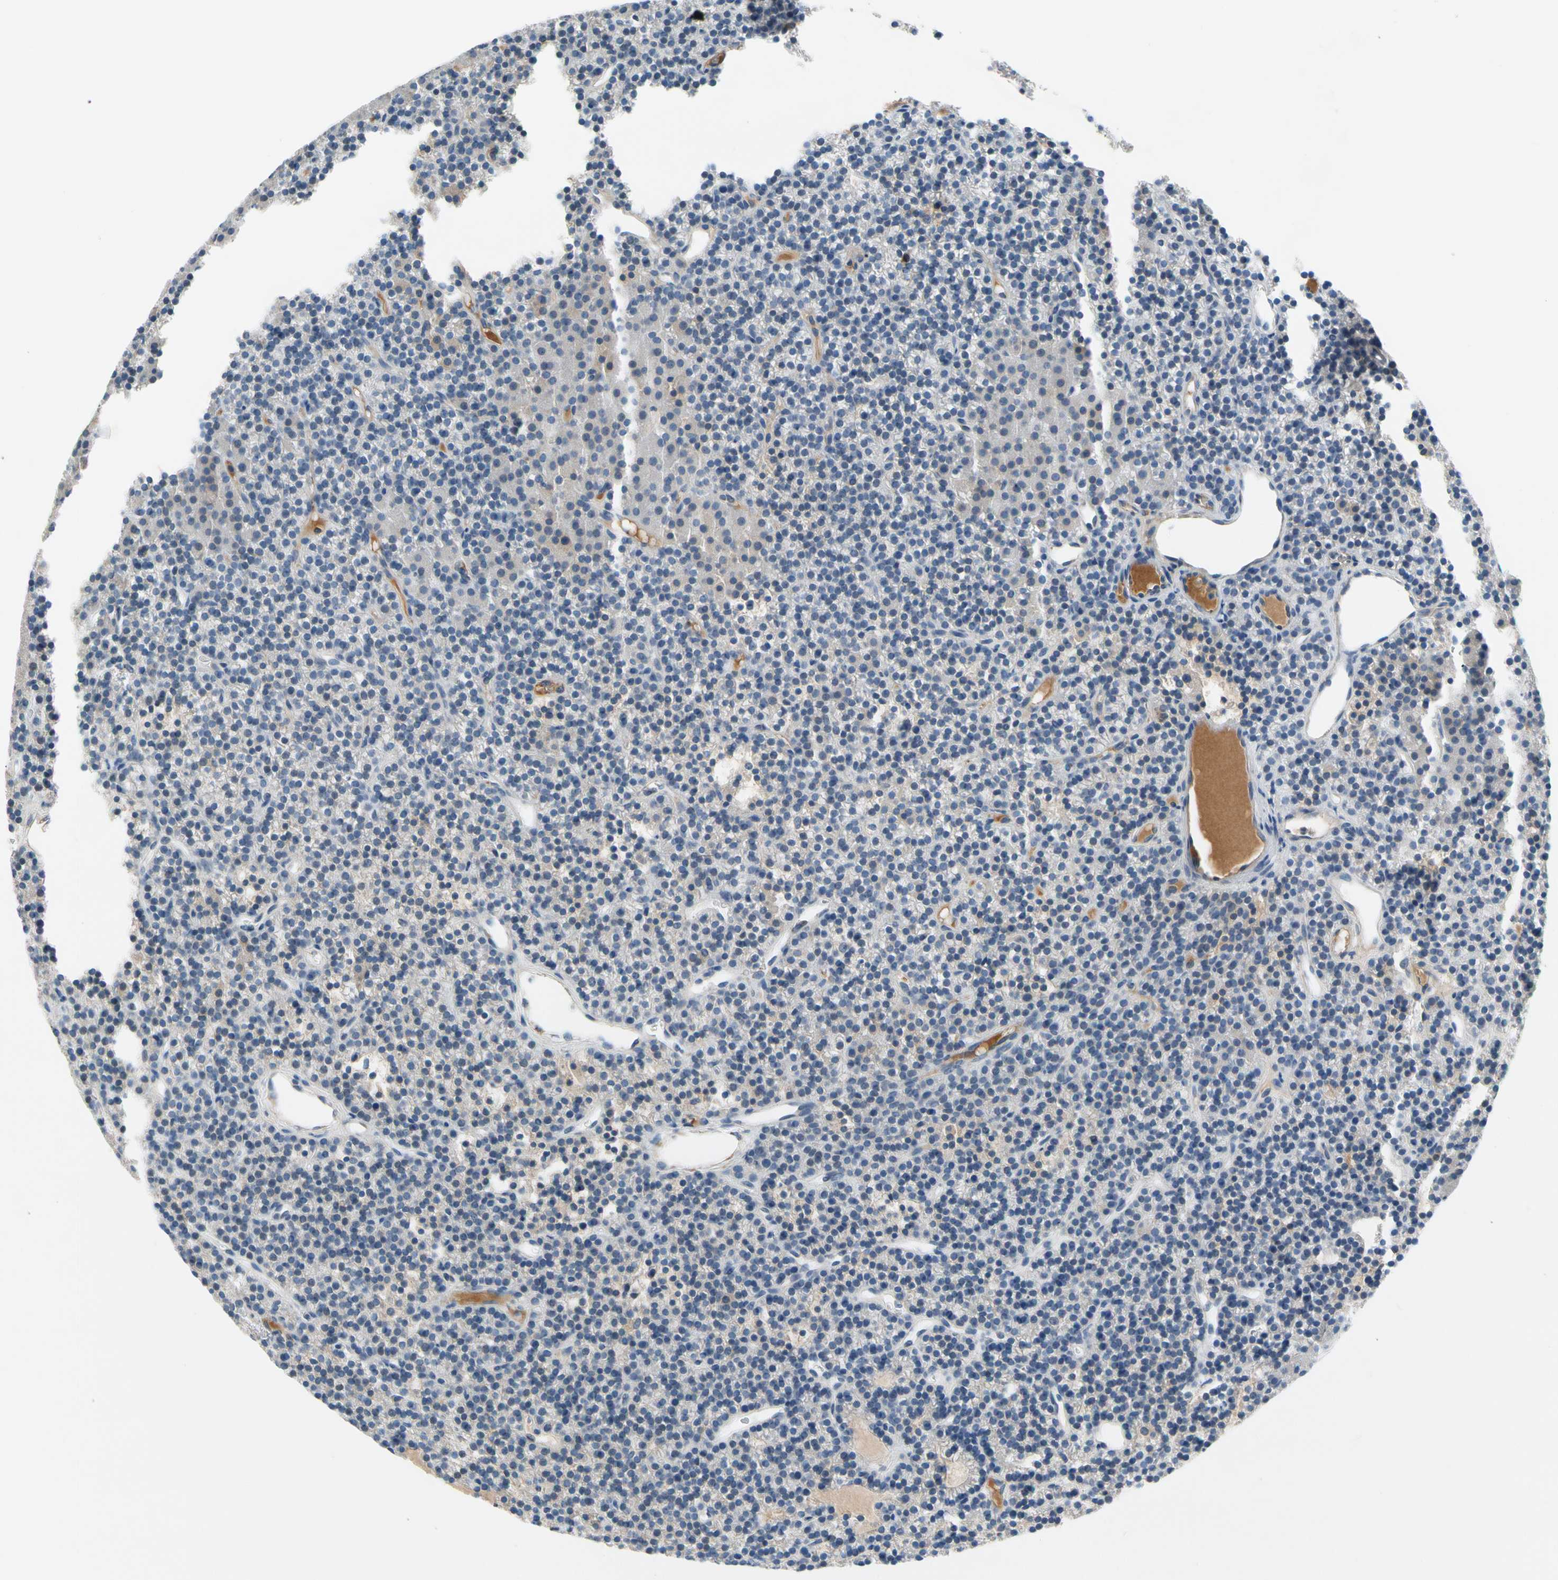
{"staining": {"intensity": "negative", "quantity": "none", "location": "none"}, "tissue": "parathyroid gland", "cell_type": "Glandular cells", "image_type": "normal", "snomed": [{"axis": "morphology", "description": "Normal tissue, NOS"}, {"axis": "morphology", "description": "Hyperplasia, NOS"}, {"axis": "topography", "description": "Parathyroid gland"}], "caption": "A high-resolution histopathology image shows immunohistochemistry staining of normal parathyroid gland, which reveals no significant expression in glandular cells. (IHC, brightfield microscopy, high magnification).", "gene": "CNDP1", "patient": {"sex": "male", "age": 44}}